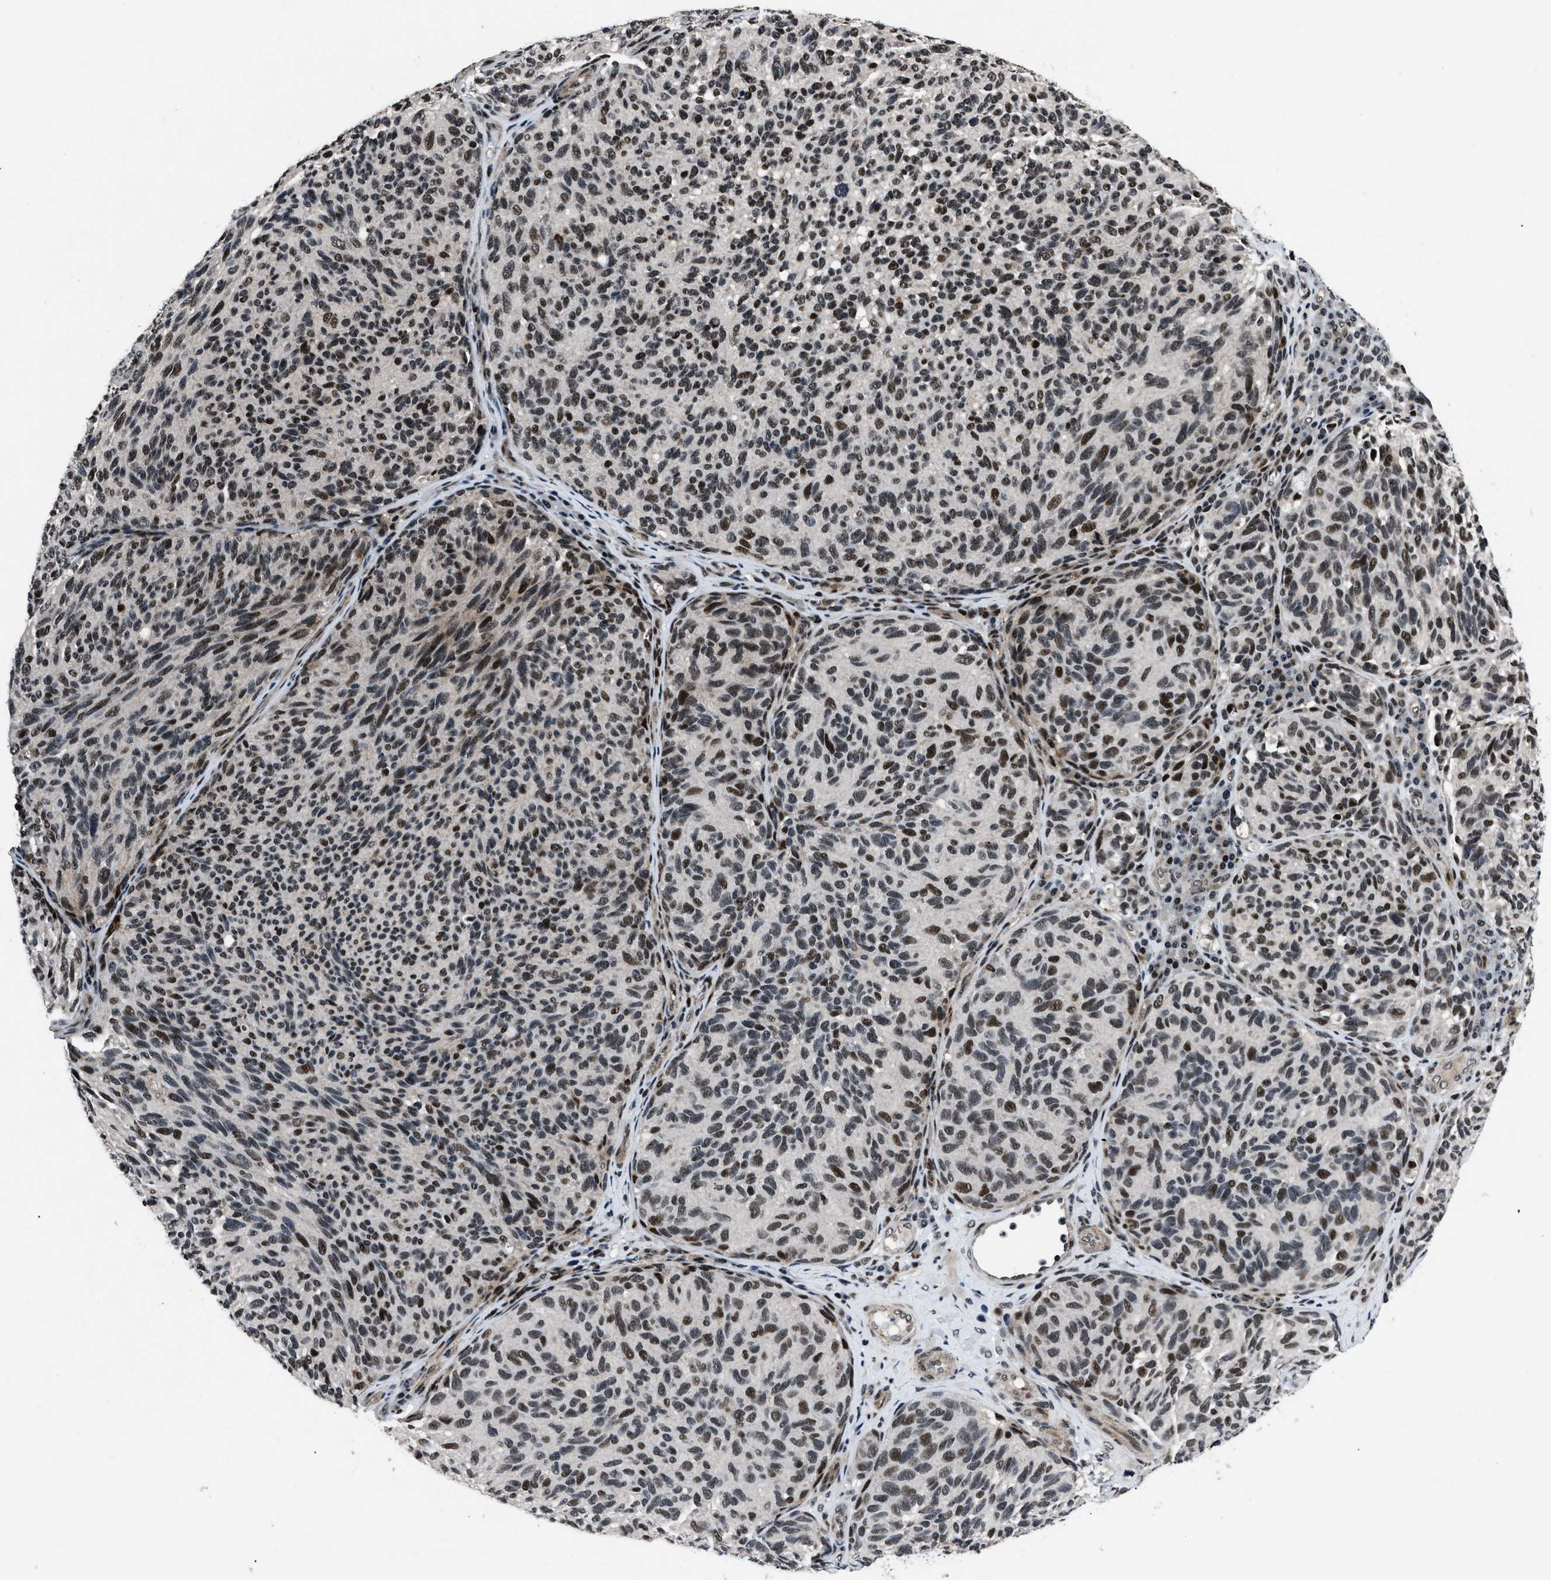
{"staining": {"intensity": "strong", "quantity": ">75%", "location": "nuclear"}, "tissue": "melanoma", "cell_type": "Tumor cells", "image_type": "cancer", "snomed": [{"axis": "morphology", "description": "Malignant melanoma, NOS"}, {"axis": "topography", "description": "Skin"}], "caption": "About >75% of tumor cells in malignant melanoma show strong nuclear protein expression as visualized by brown immunohistochemical staining.", "gene": "SMARCB1", "patient": {"sex": "female", "age": 73}}